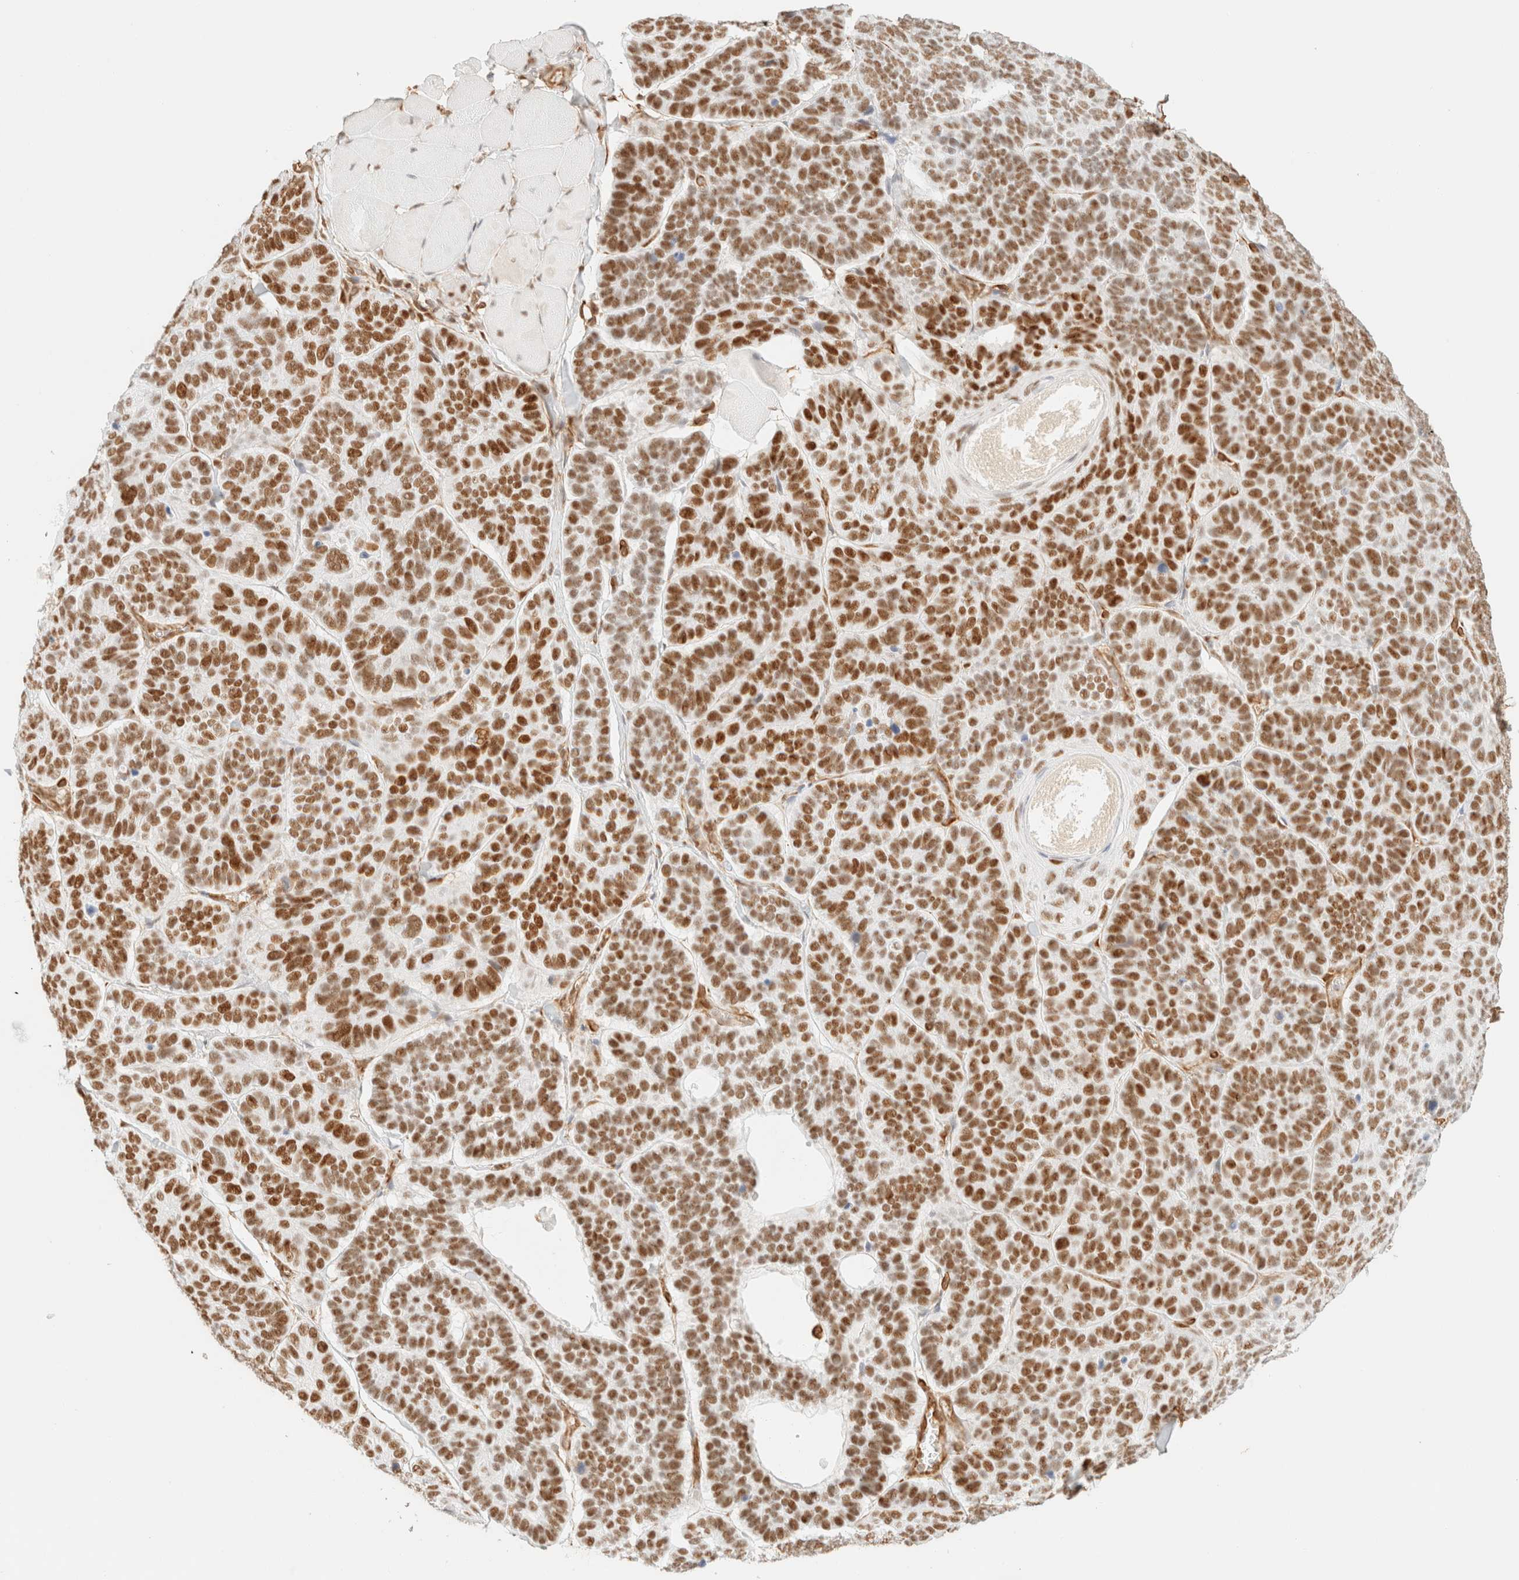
{"staining": {"intensity": "strong", "quantity": ">75%", "location": "nuclear"}, "tissue": "skin cancer", "cell_type": "Tumor cells", "image_type": "cancer", "snomed": [{"axis": "morphology", "description": "Basal cell carcinoma"}, {"axis": "topography", "description": "Skin"}], "caption": "Immunohistochemical staining of skin basal cell carcinoma exhibits high levels of strong nuclear protein staining in about >75% of tumor cells. Immunohistochemistry (ihc) stains the protein in brown and the nuclei are stained blue.", "gene": "ZSCAN18", "patient": {"sex": "male", "age": 62}}